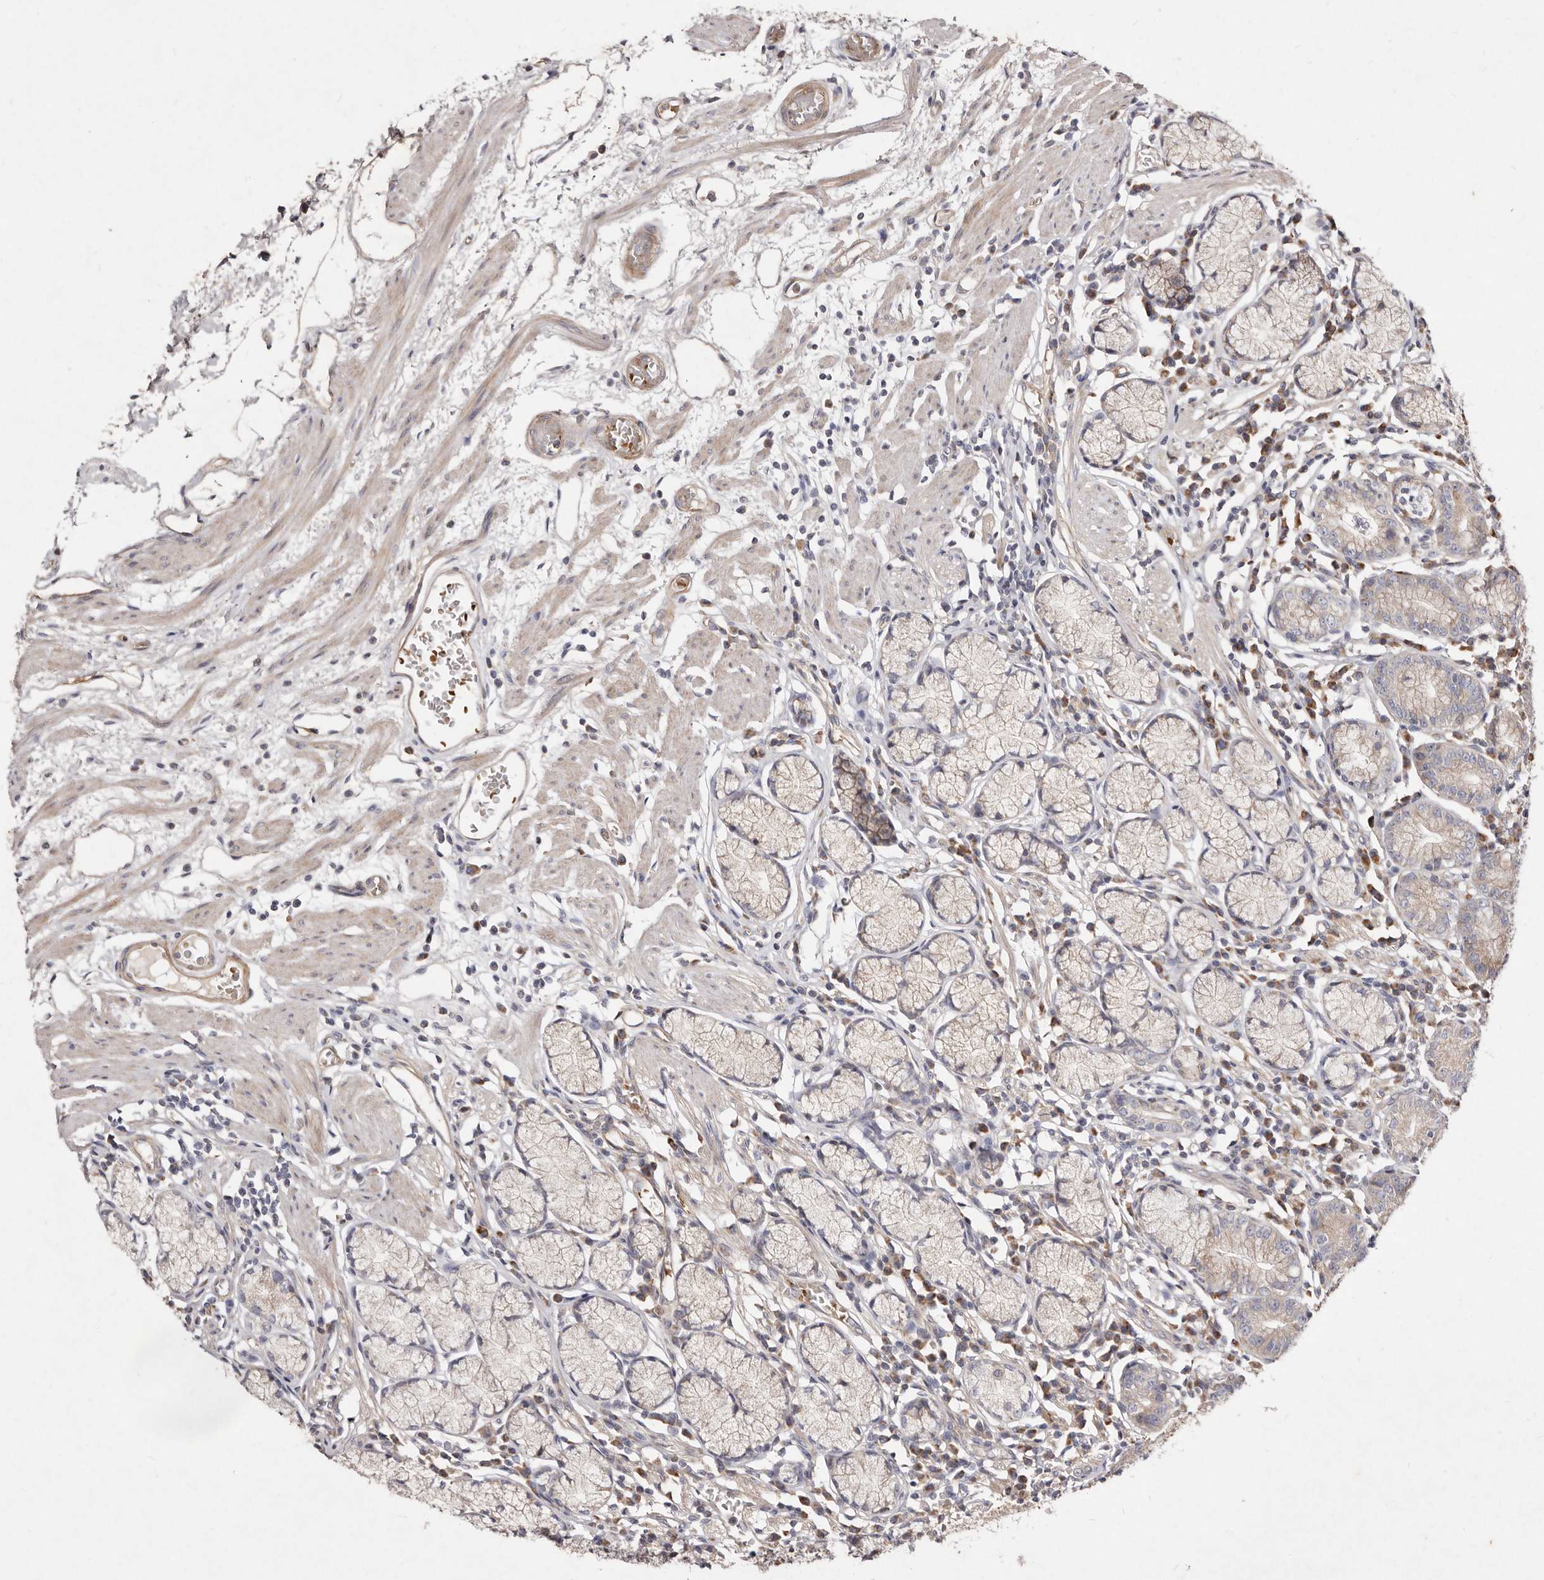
{"staining": {"intensity": "moderate", "quantity": "25%-75%", "location": "cytoplasmic/membranous"}, "tissue": "stomach", "cell_type": "Glandular cells", "image_type": "normal", "snomed": [{"axis": "morphology", "description": "Normal tissue, NOS"}, {"axis": "topography", "description": "Stomach"}], "caption": "Immunohistochemistry (IHC) image of unremarkable stomach: human stomach stained using immunohistochemistry (IHC) shows medium levels of moderate protein expression localized specifically in the cytoplasmic/membranous of glandular cells, appearing as a cytoplasmic/membranous brown color.", "gene": "SLC25A20", "patient": {"sex": "male", "age": 55}}